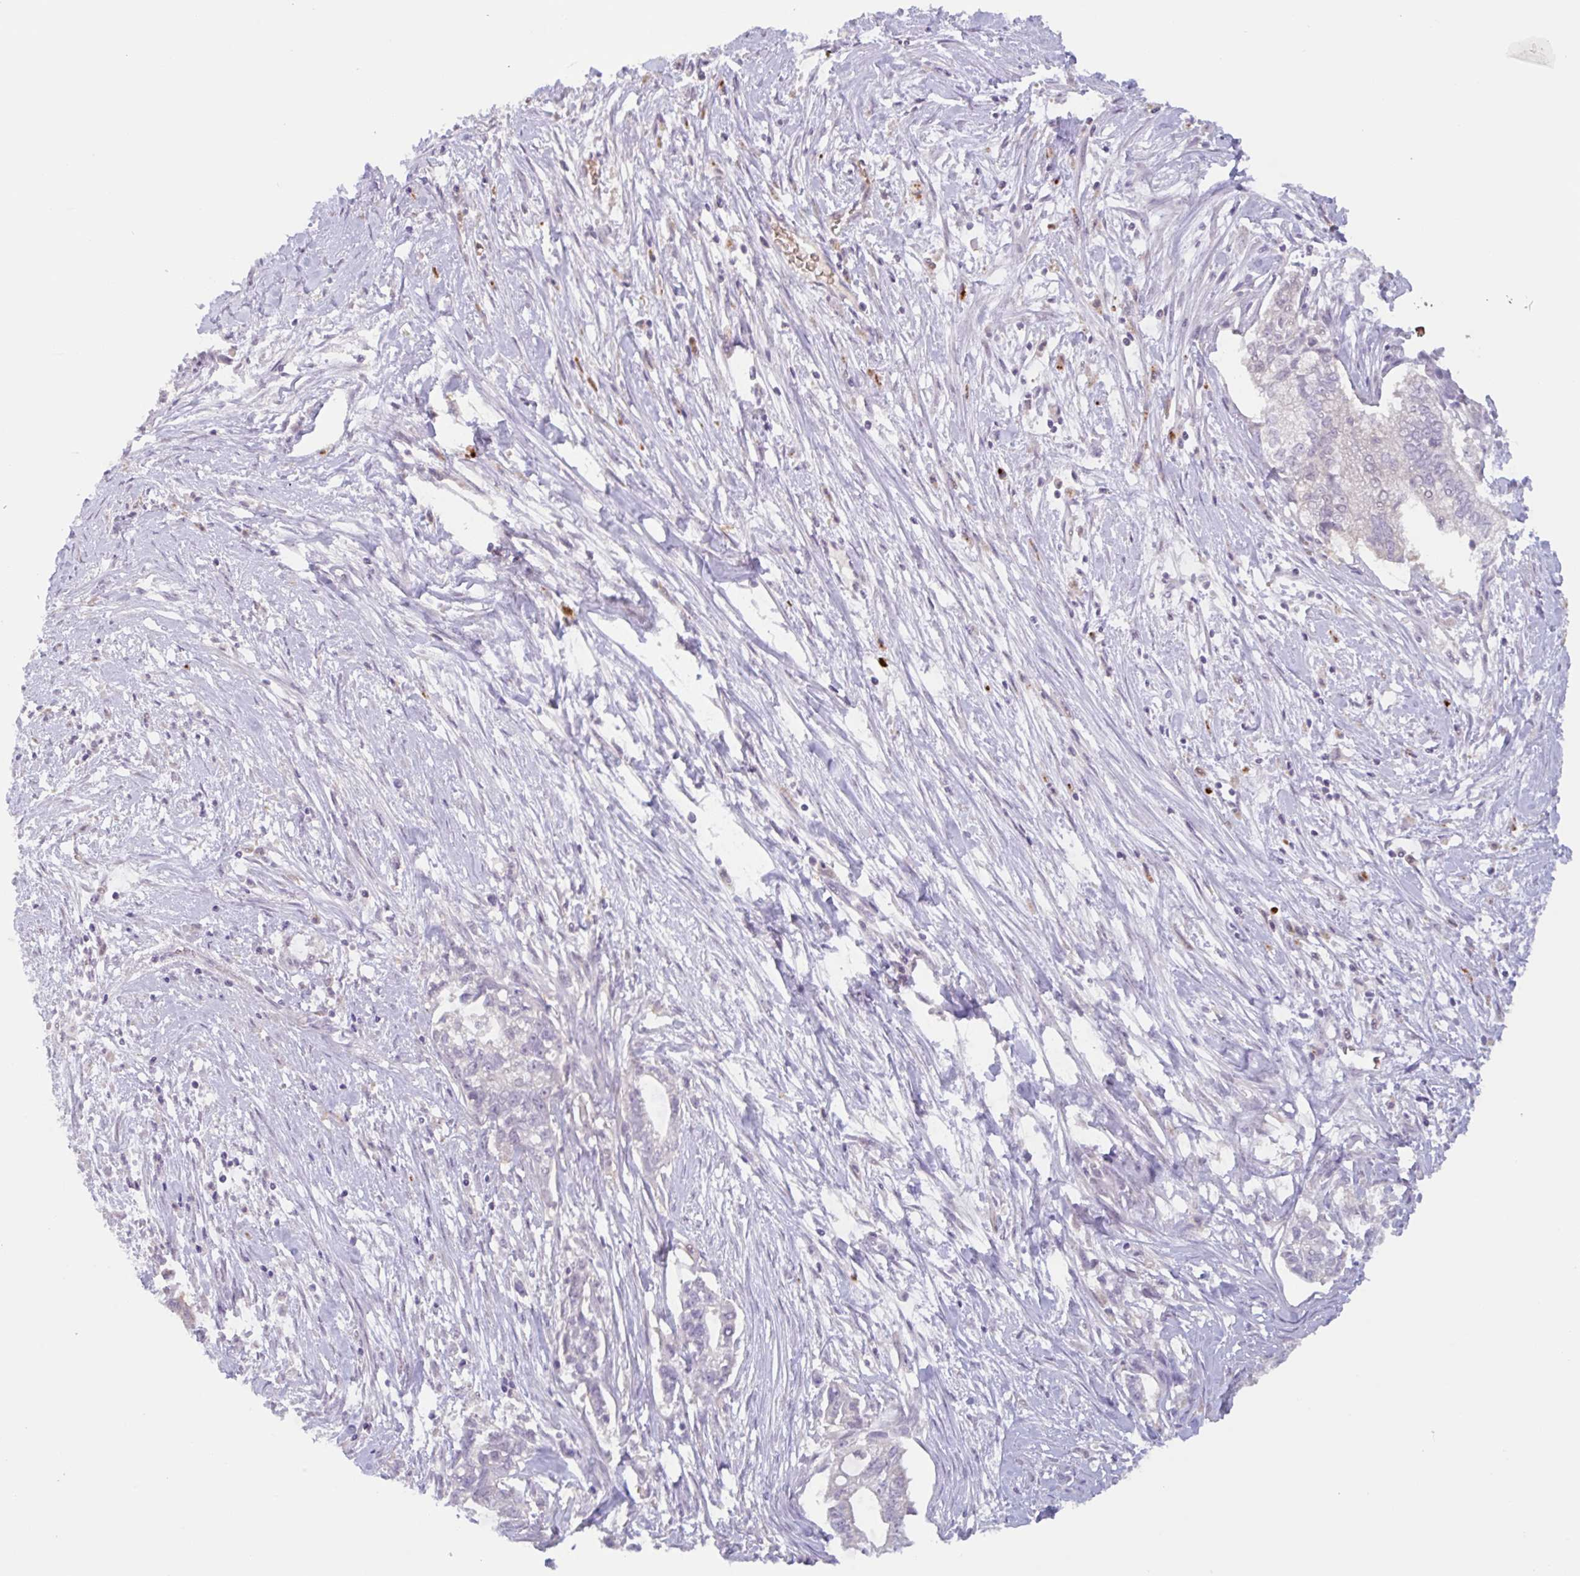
{"staining": {"intensity": "negative", "quantity": "none", "location": "none"}, "tissue": "pancreatic cancer", "cell_type": "Tumor cells", "image_type": "cancer", "snomed": [{"axis": "morphology", "description": "Adenocarcinoma, NOS"}, {"axis": "topography", "description": "Pancreas"}], "caption": "The IHC image has no significant staining in tumor cells of pancreatic cancer tissue.", "gene": "RHAG", "patient": {"sex": "male", "age": 70}}